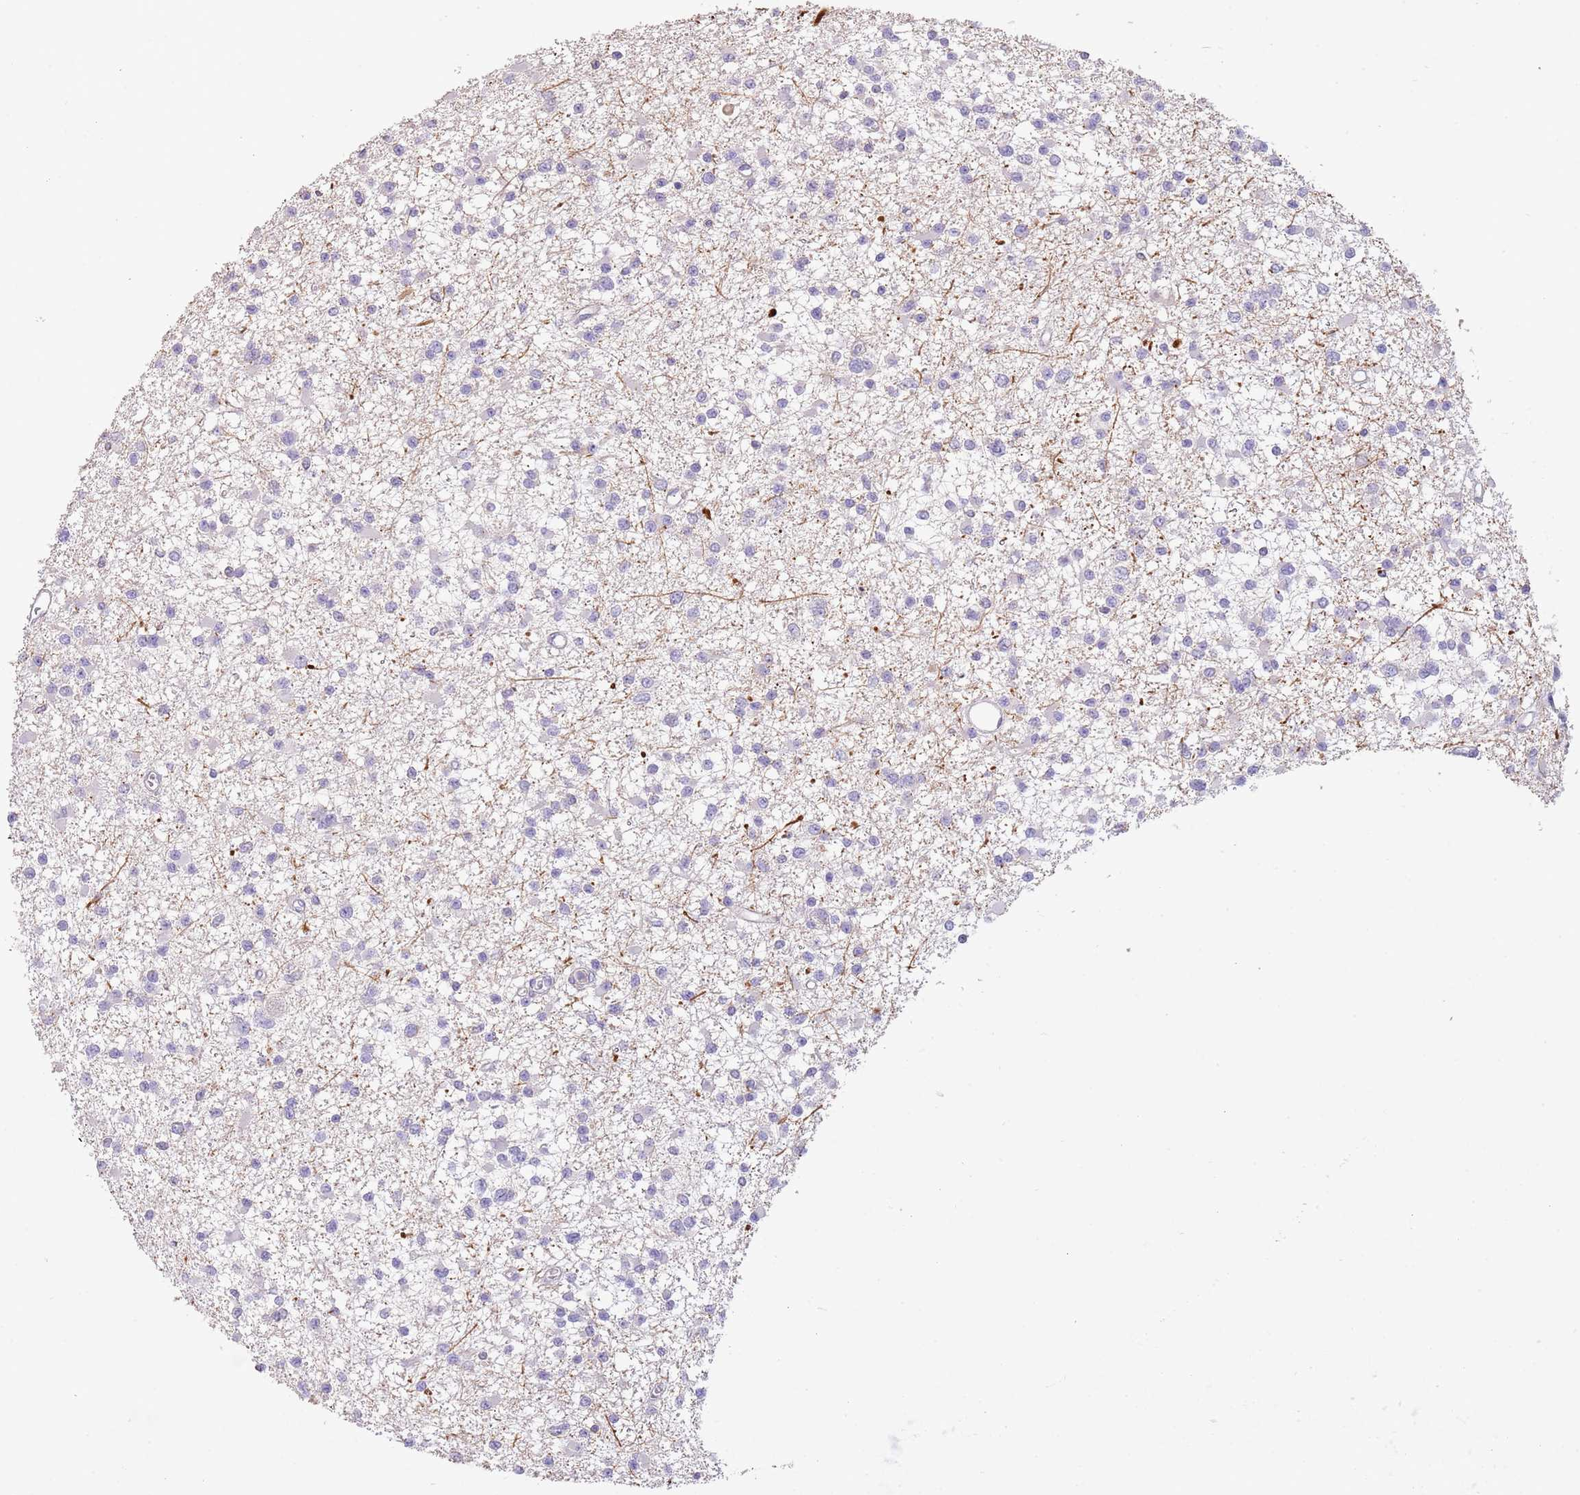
{"staining": {"intensity": "negative", "quantity": "none", "location": "none"}, "tissue": "glioma", "cell_type": "Tumor cells", "image_type": "cancer", "snomed": [{"axis": "morphology", "description": "Glioma, malignant, Low grade"}, {"axis": "topography", "description": "Brain"}], "caption": "IHC micrograph of human glioma stained for a protein (brown), which displays no staining in tumor cells.", "gene": "SFTPA1", "patient": {"sex": "female", "age": 22}}